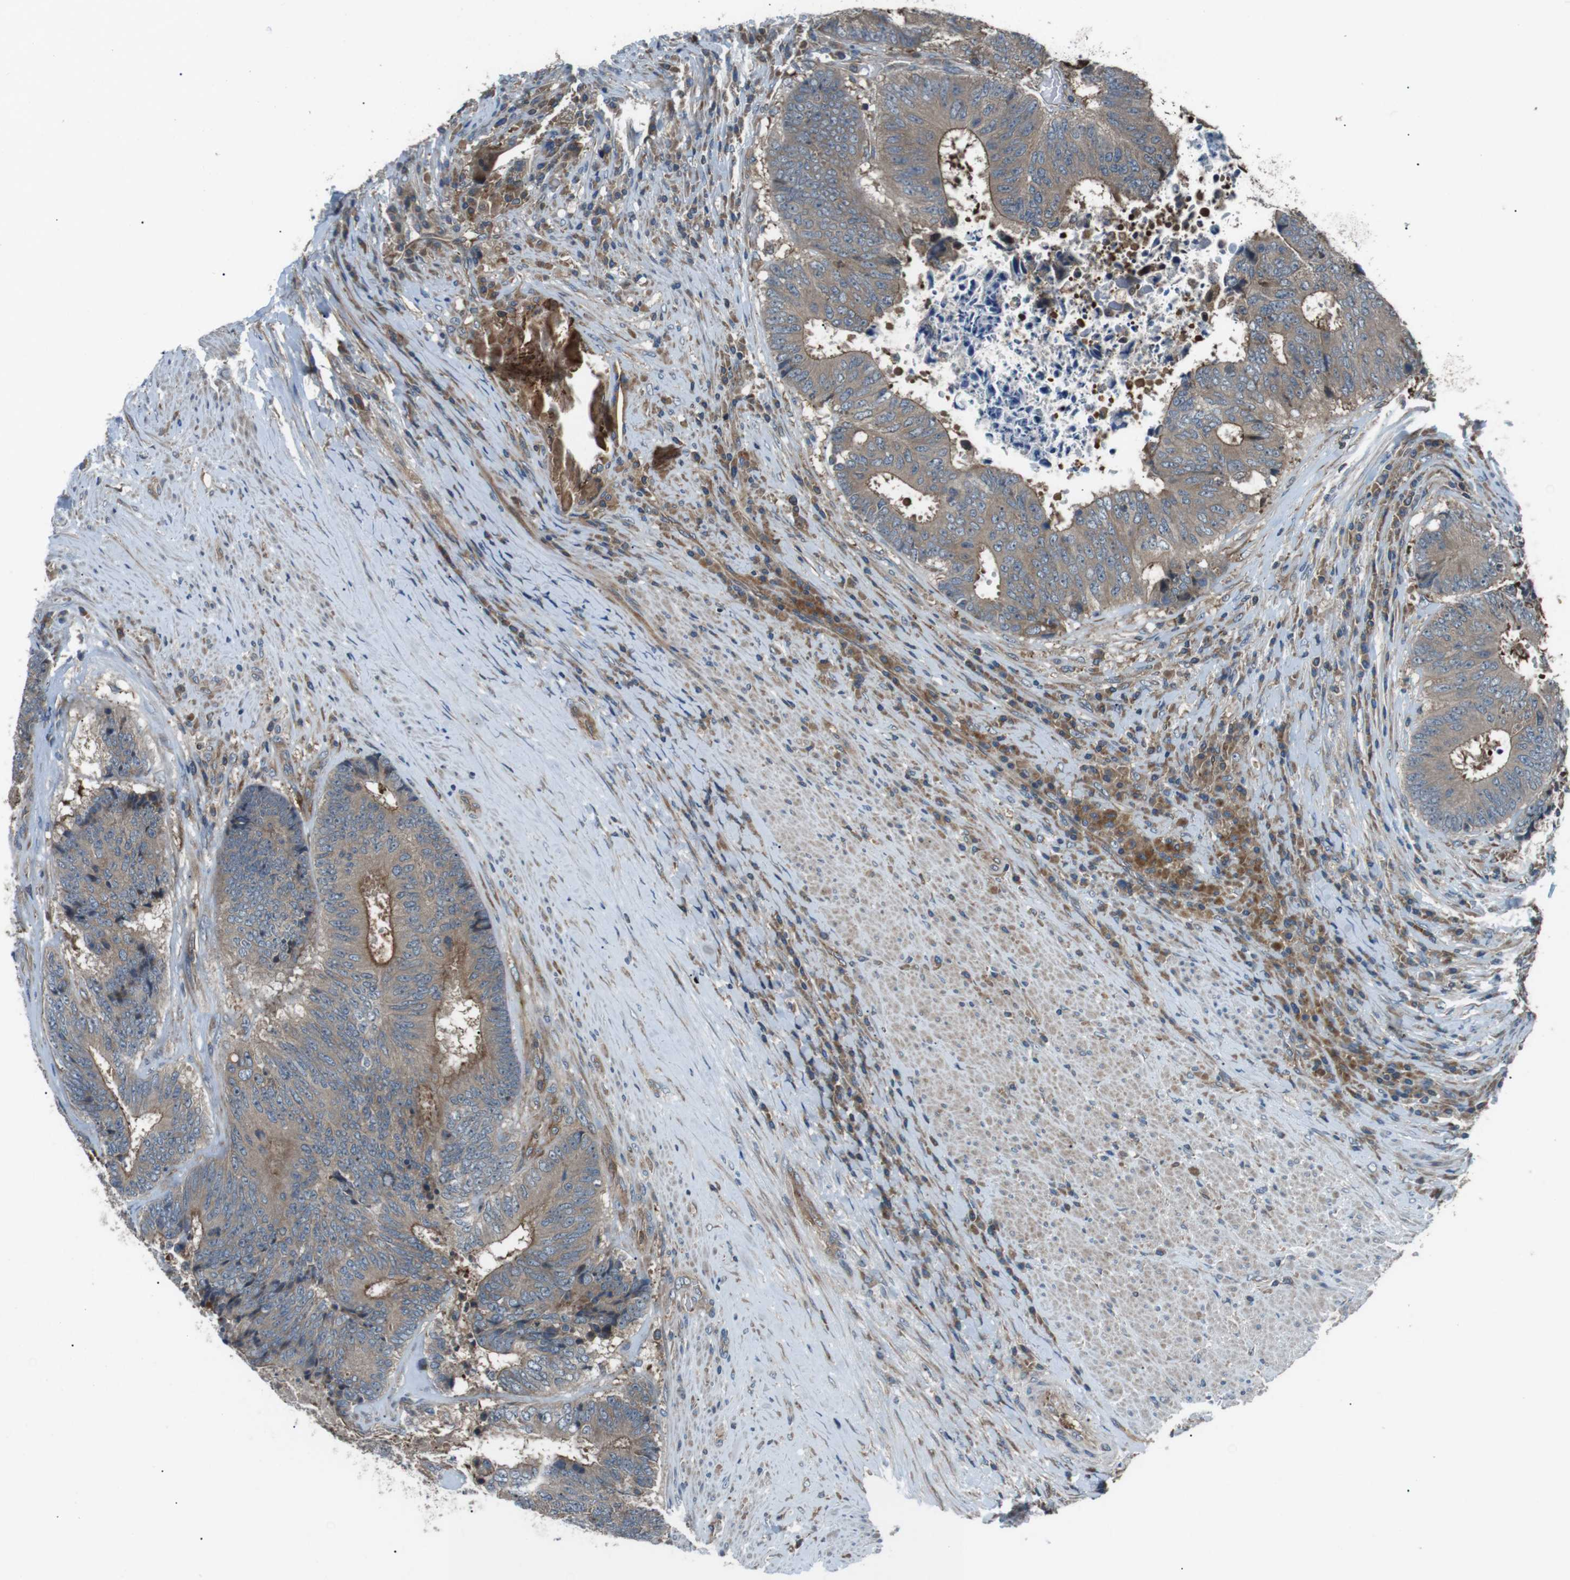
{"staining": {"intensity": "moderate", "quantity": "25%-75%", "location": "cytoplasmic/membranous"}, "tissue": "colorectal cancer", "cell_type": "Tumor cells", "image_type": "cancer", "snomed": [{"axis": "morphology", "description": "Adenocarcinoma, NOS"}, {"axis": "topography", "description": "Rectum"}], "caption": "Immunohistochemical staining of human colorectal cancer exhibits medium levels of moderate cytoplasmic/membranous protein staining in about 25%-75% of tumor cells.", "gene": "GPR161", "patient": {"sex": "male", "age": 72}}